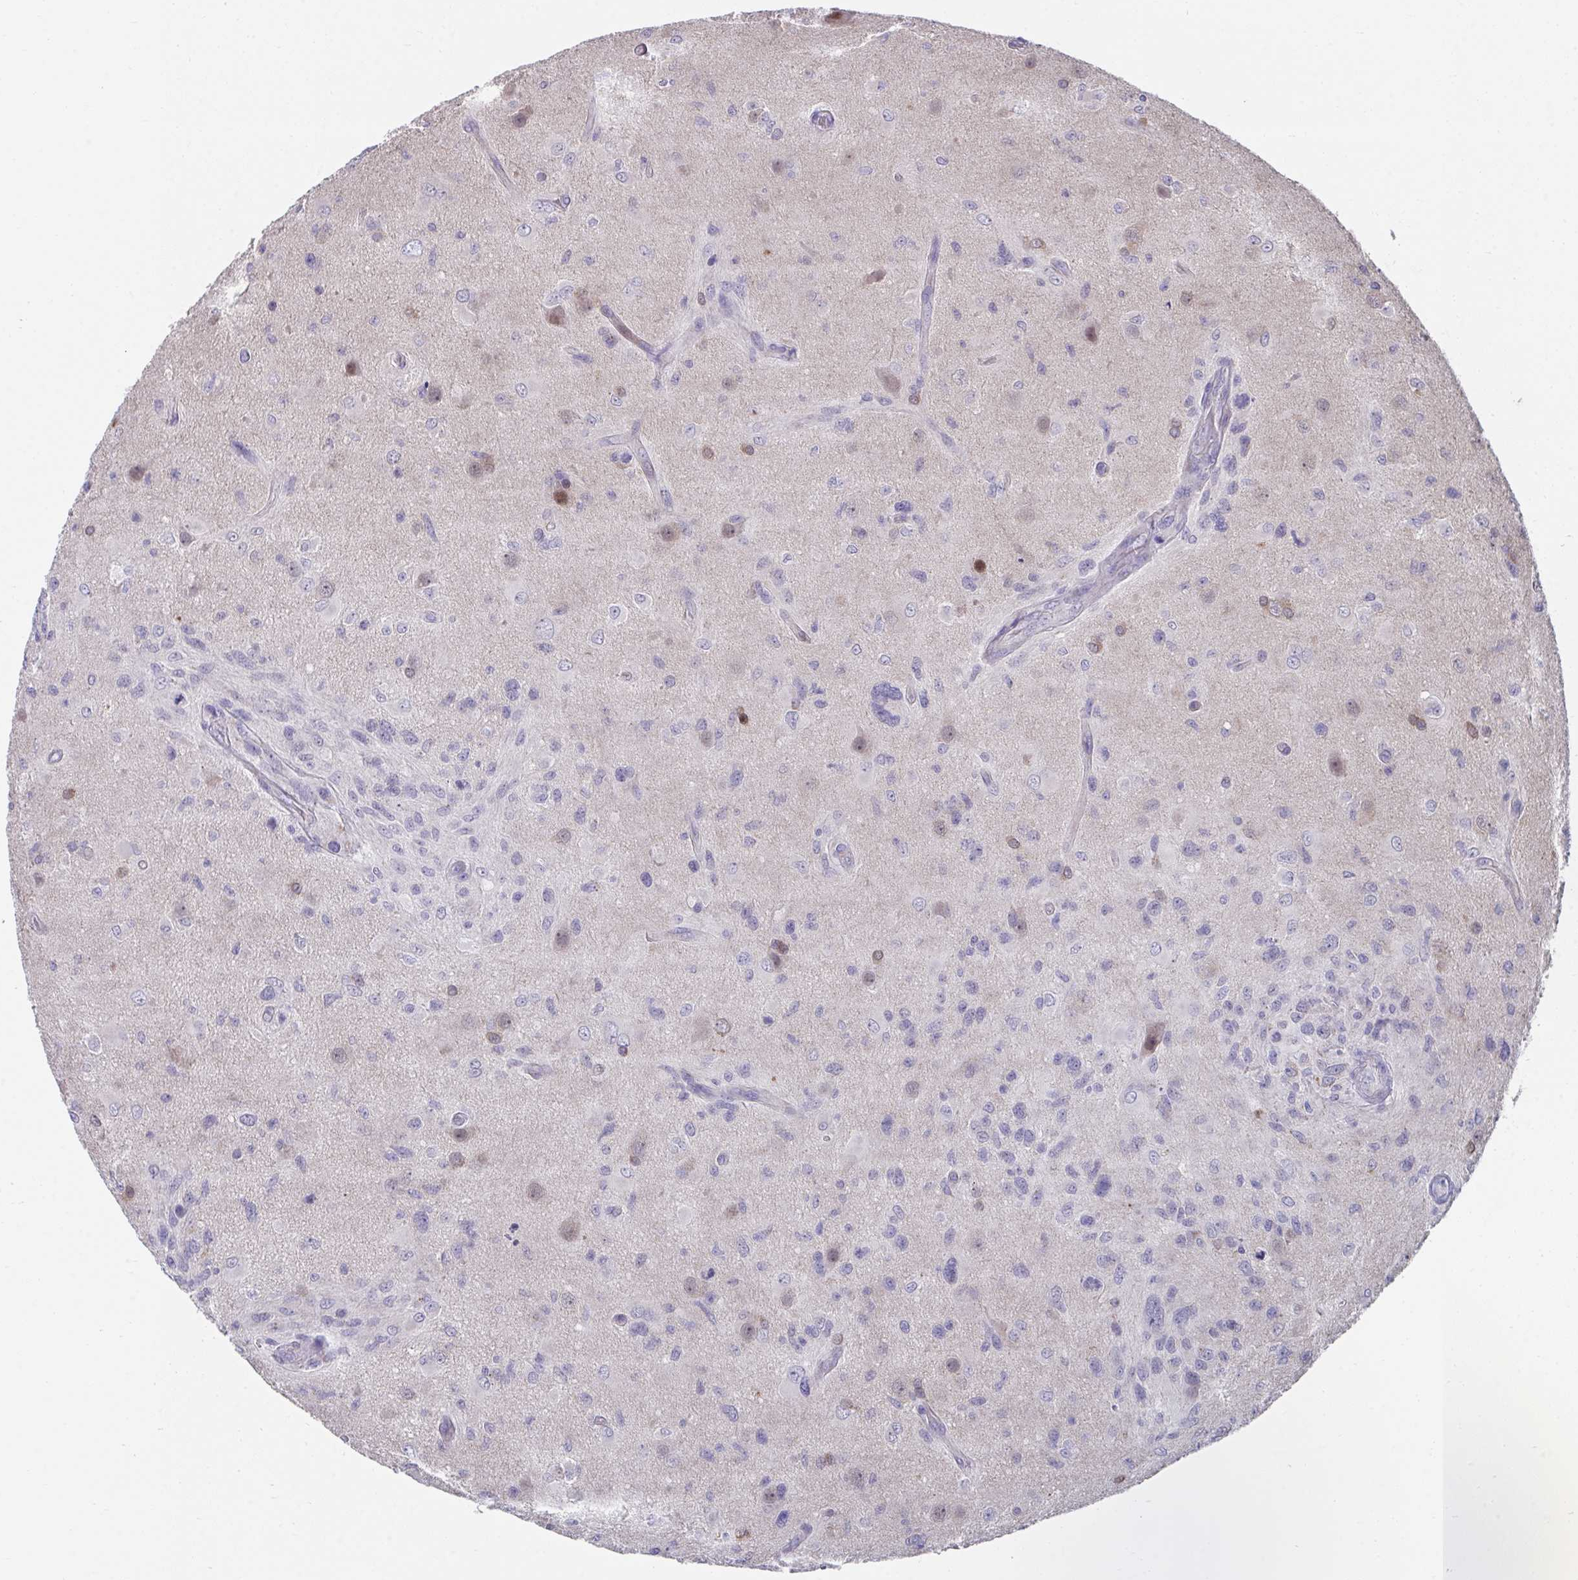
{"staining": {"intensity": "negative", "quantity": "none", "location": "none"}, "tissue": "glioma", "cell_type": "Tumor cells", "image_type": "cancer", "snomed": [{"axis": "morphology", "description": "Glioma, malignant, High grade"}, {"axis": "topography", "description": "Brain"}], "caption": "This image is of glioma stained with immunohistochemistry (IHC) to label a protein in brown with the nuclei are counter-stained blue. There is no expression in tumor cells.", "gene": "SLAMF7", "patient": {"sex": "male", "age": 53}}